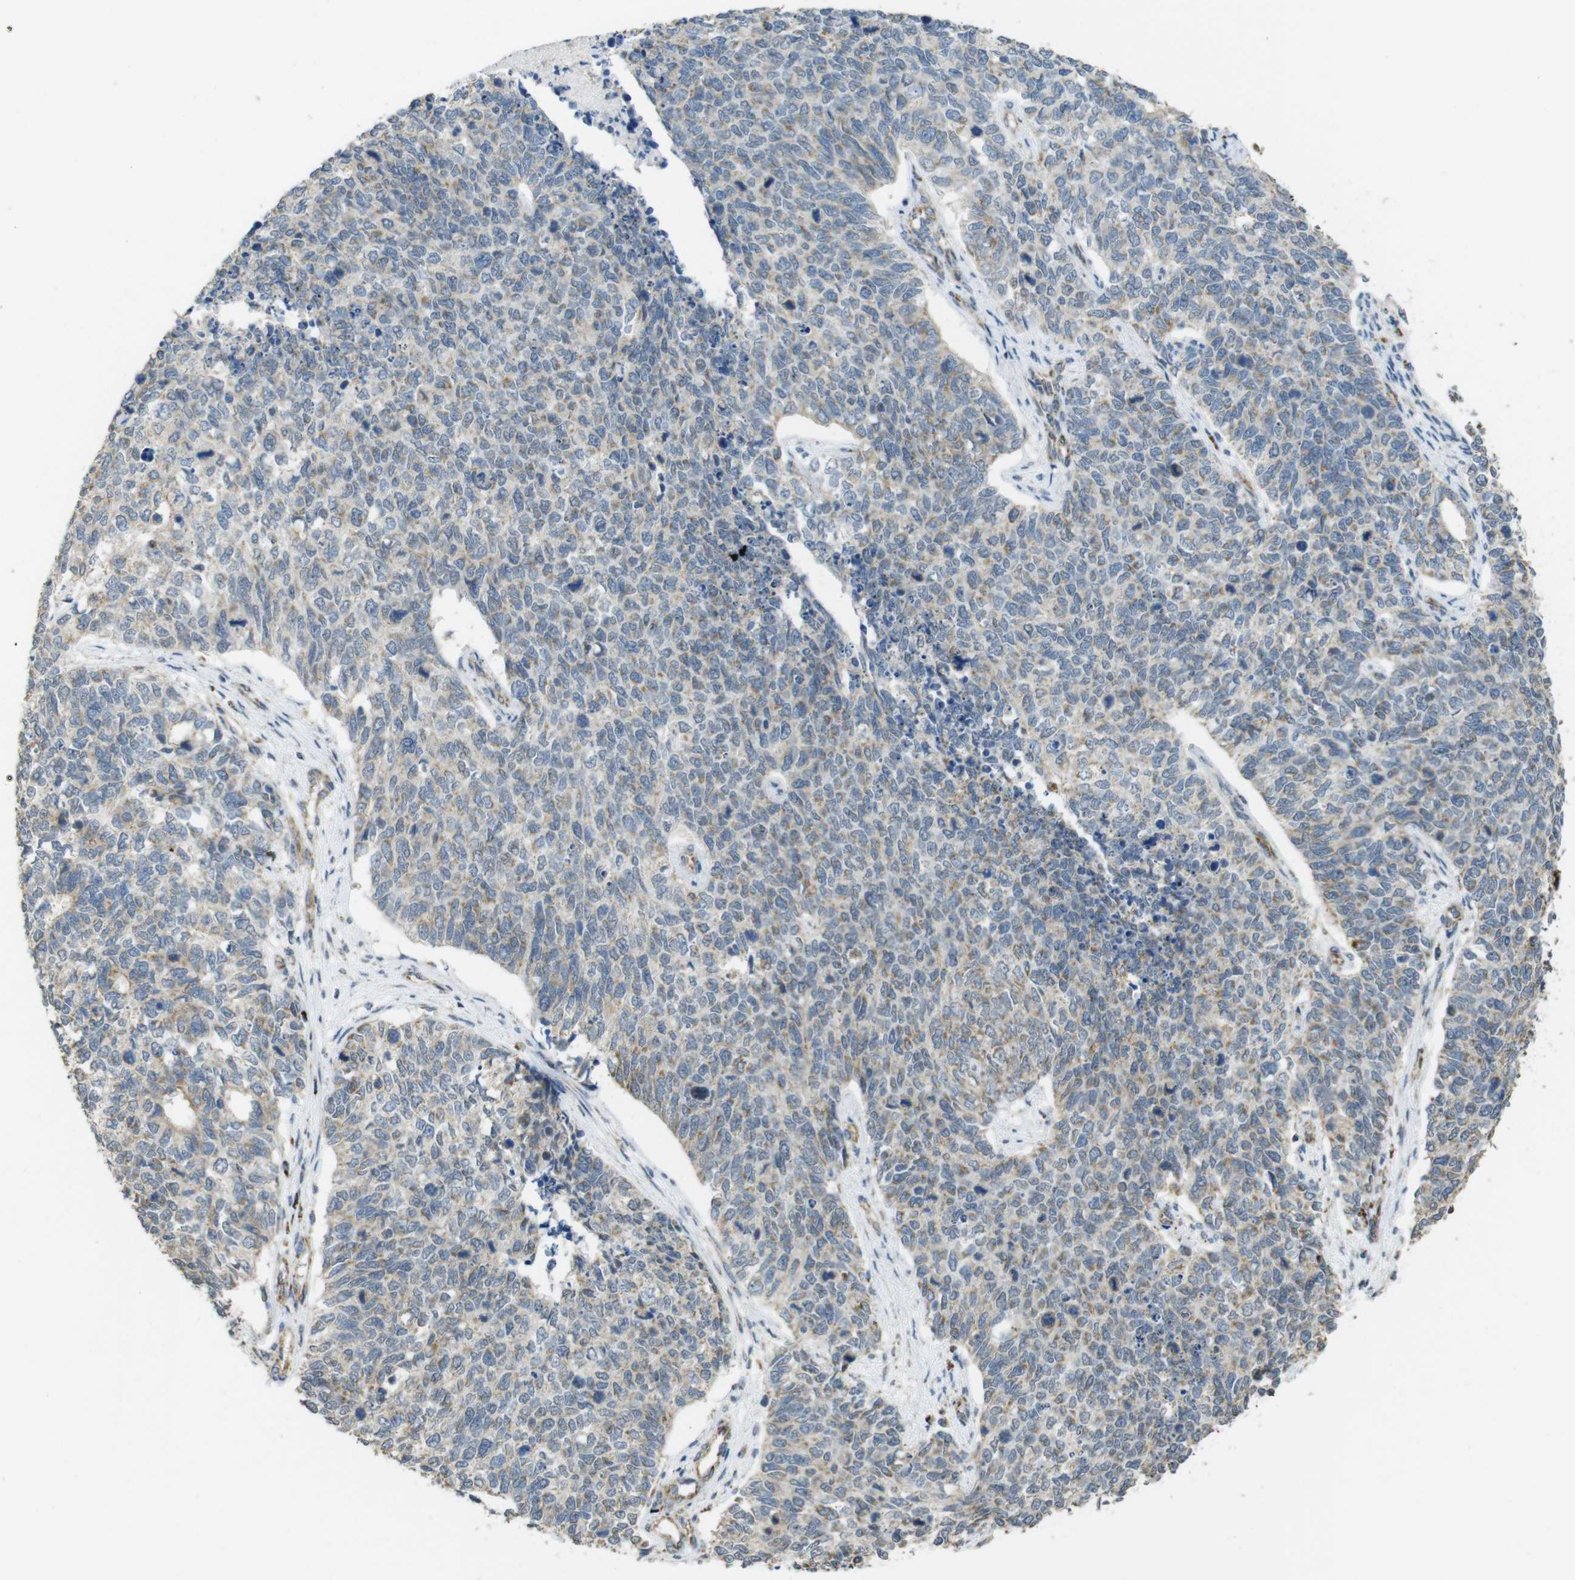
{"staining": {"intensity": "weak", "quantity": ">75%", "location": "cytoplasmic/membranous"}, "tissue": "cervical cancer", "cell_type": "Tumor cells", "image_type": "cancer", "snomed": [{"axis": "morphology", "description": "Squamous cell carcinoma, NOS"}, {"axis": "topography", "description": "Cervix"}], "caption": "Tumor cells exhibit low levels of weak cytoplasmic/membranous staining in about >75% of cells in human squamous cell carcinoma (cervical).", "gene": "CALHM2", "patient": {"sex": "female", "age": 63}}